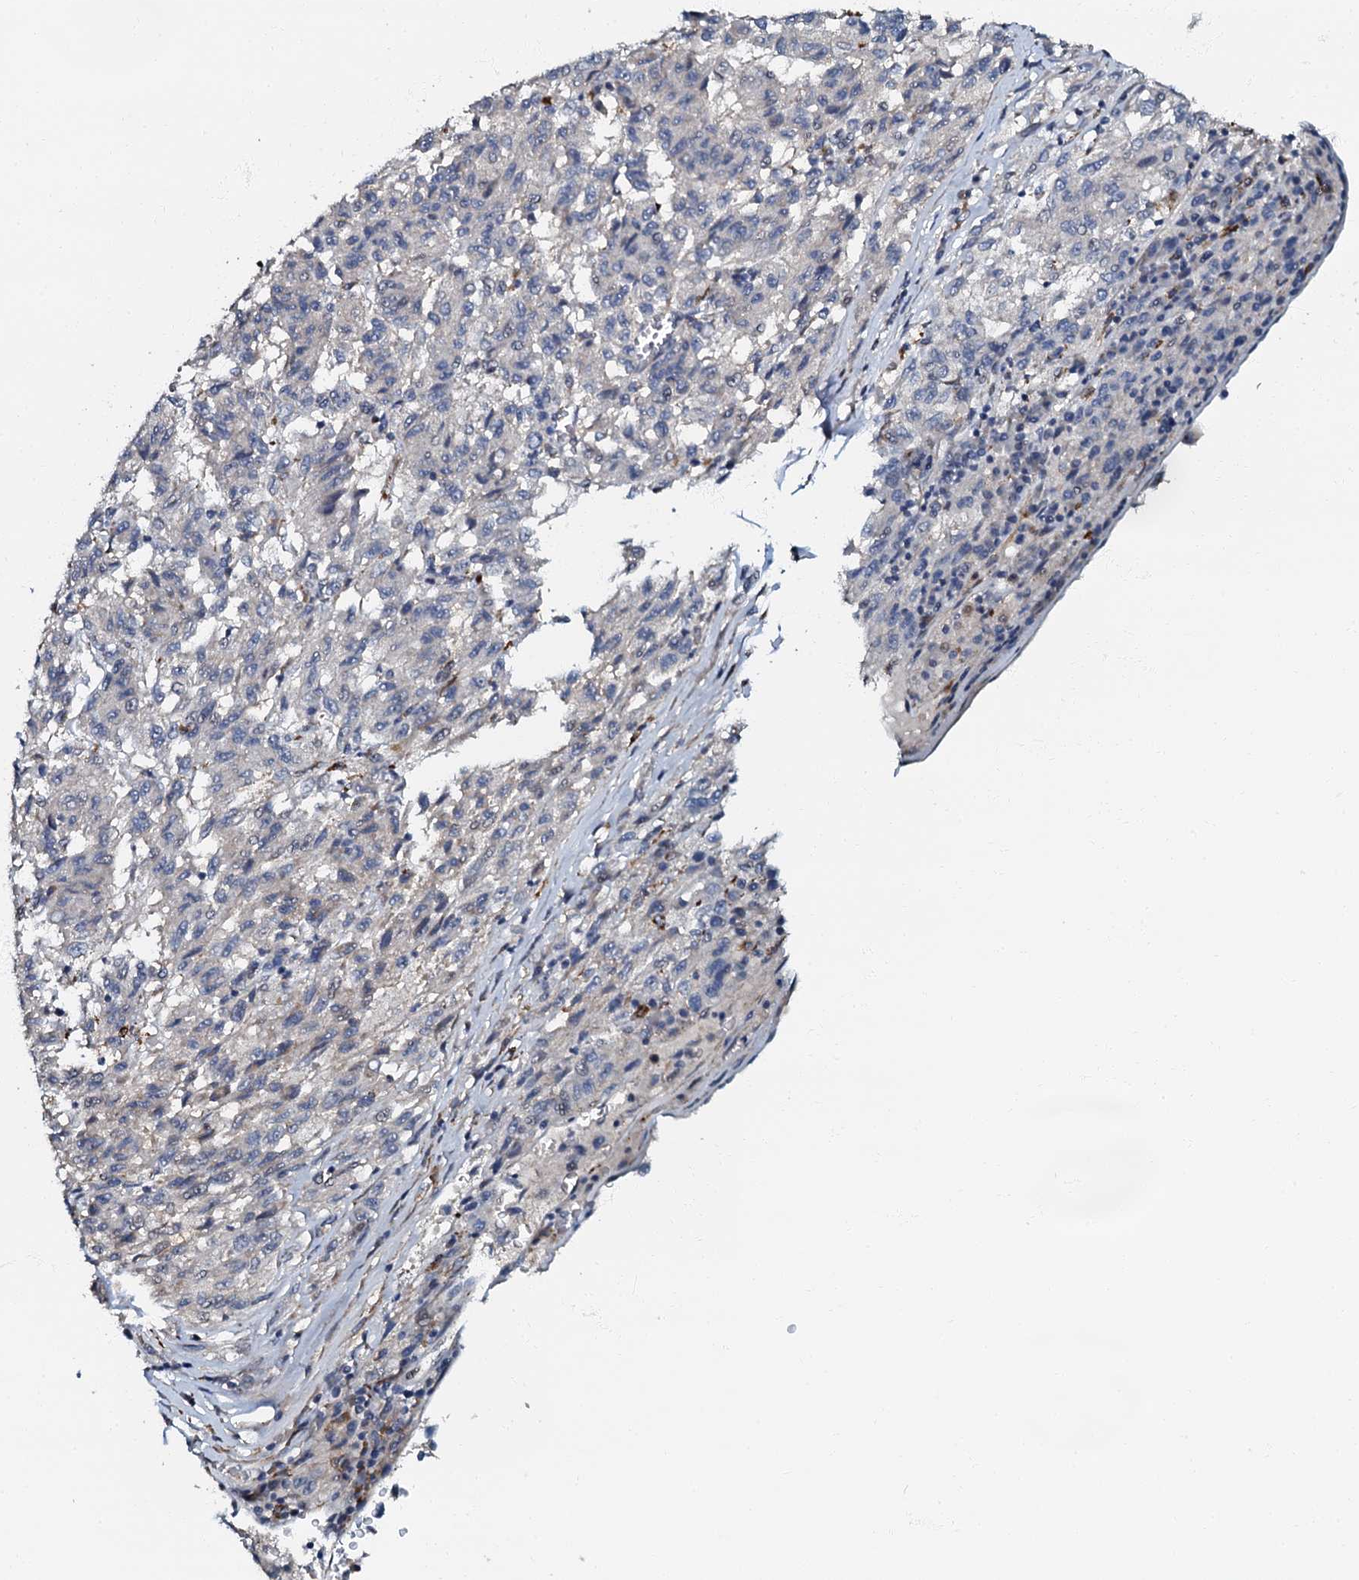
{"staining": {"intensity": "negative", "quantity": "none", "location": "none"}, "tissue": "melanoma", "cell_type": "Tumor cells", "image_type": "cancer", "snomed": [{"axis": "morphology", "description": "Malignant melanoma, Metastatic site"}, {"axis": "topography", "description": "Lung"}], "caption": "Immunohistochemistry (IHC) of malignant melanoma (metastatic site) exhibits no positivity in tumor cells.", "gene": "OLAH", "patient": {"sex": "male", "age": 64}}